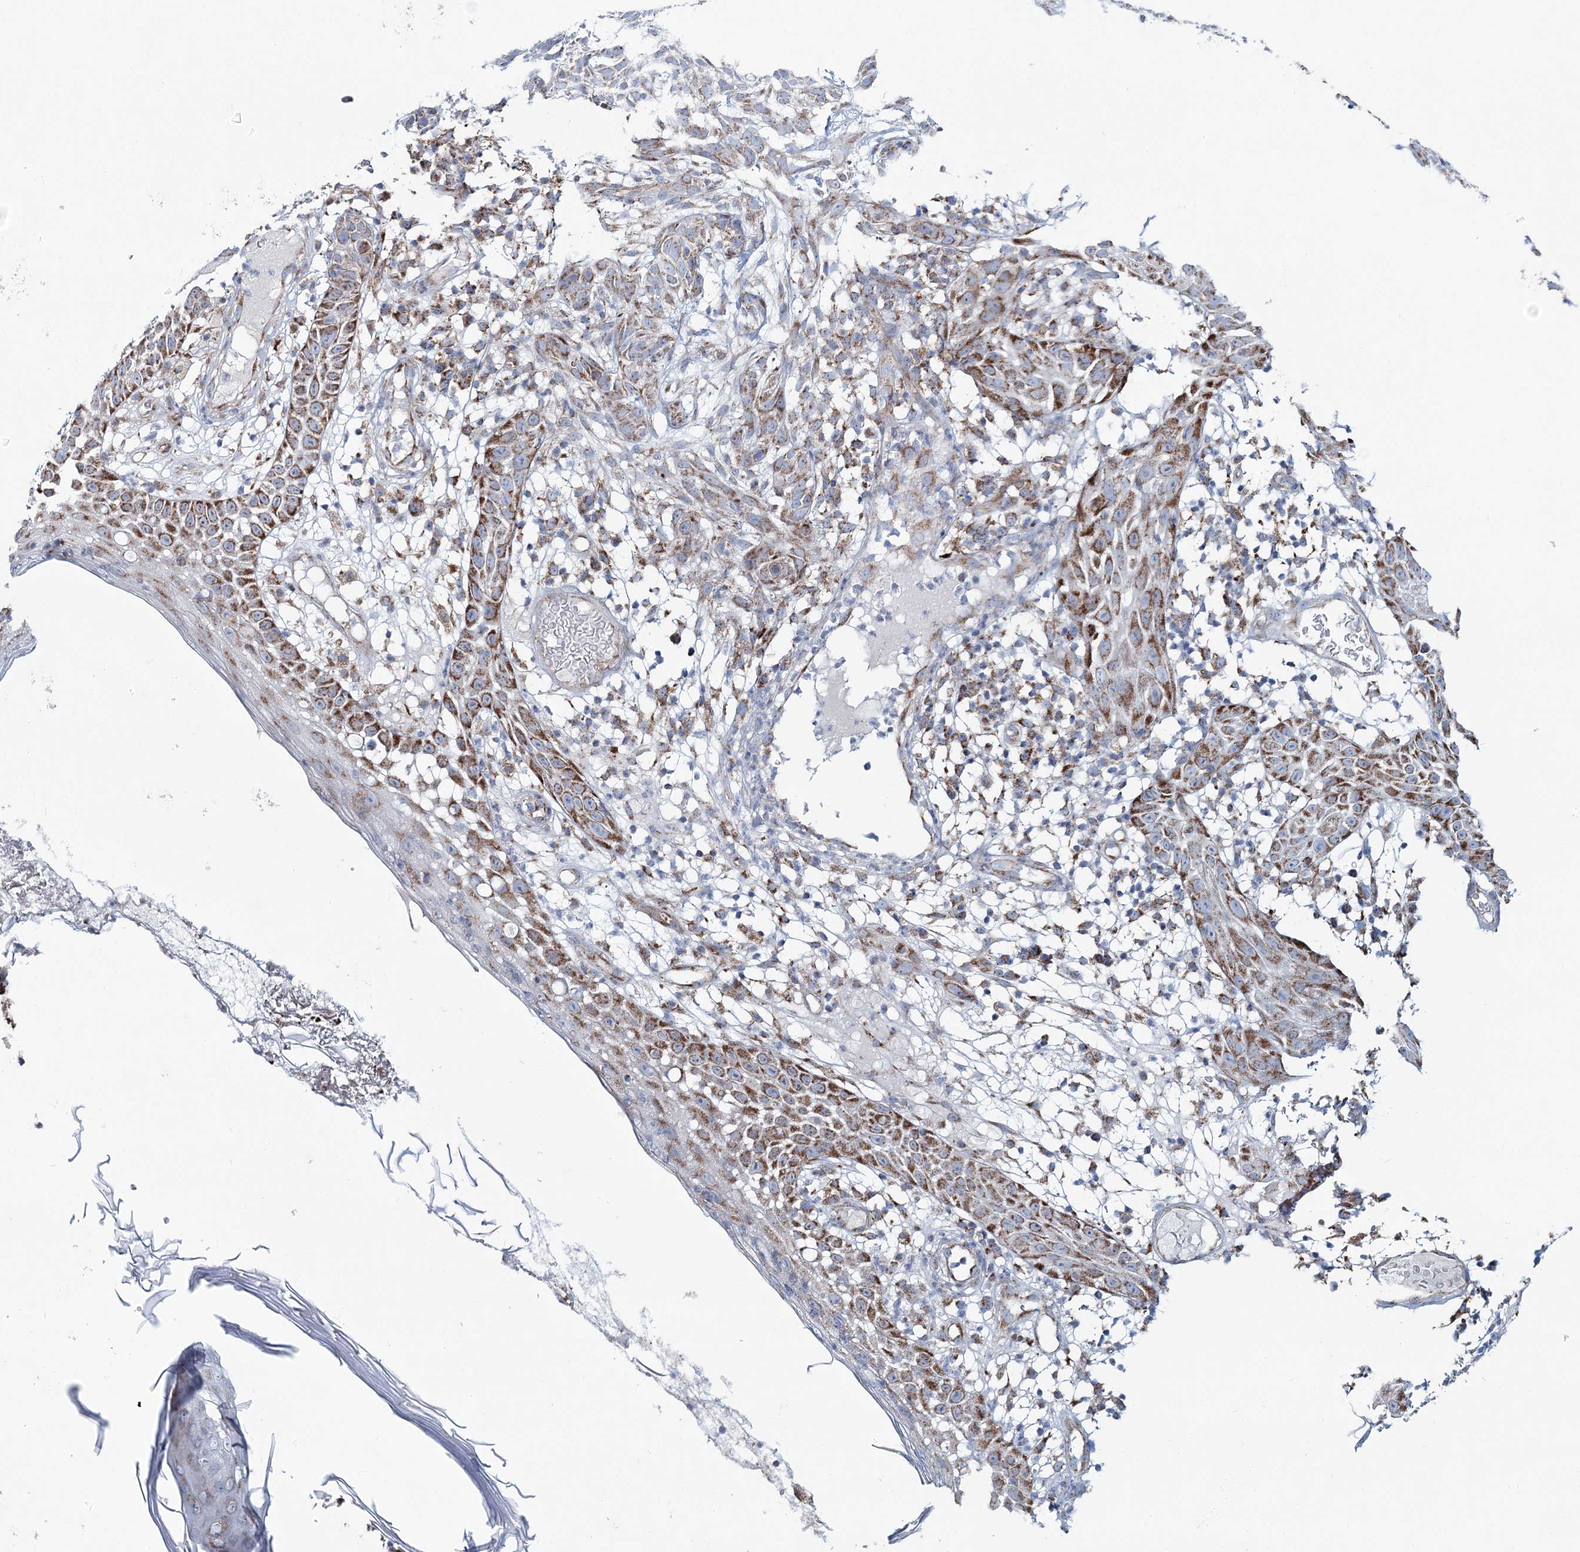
{"staining": {"intensity": "moderate", "quantity": "25%-75%", "location": "cytoplasmic/membranous"}, "tissue": "skin cancer", "cell_type": "Tumor cells", "image_type": "cancer", "snomed": [{"axis": "morphology", "description": "Basal cell carcinoma"}, {"axis": "topography", "description": "Skin"}], "caption": "Skin cancer stained with a protein marker demonstrates moderate staining in tumor cells.", "gene": "ARHGAP6", "patient": {"sex": "male", "age": 85}}